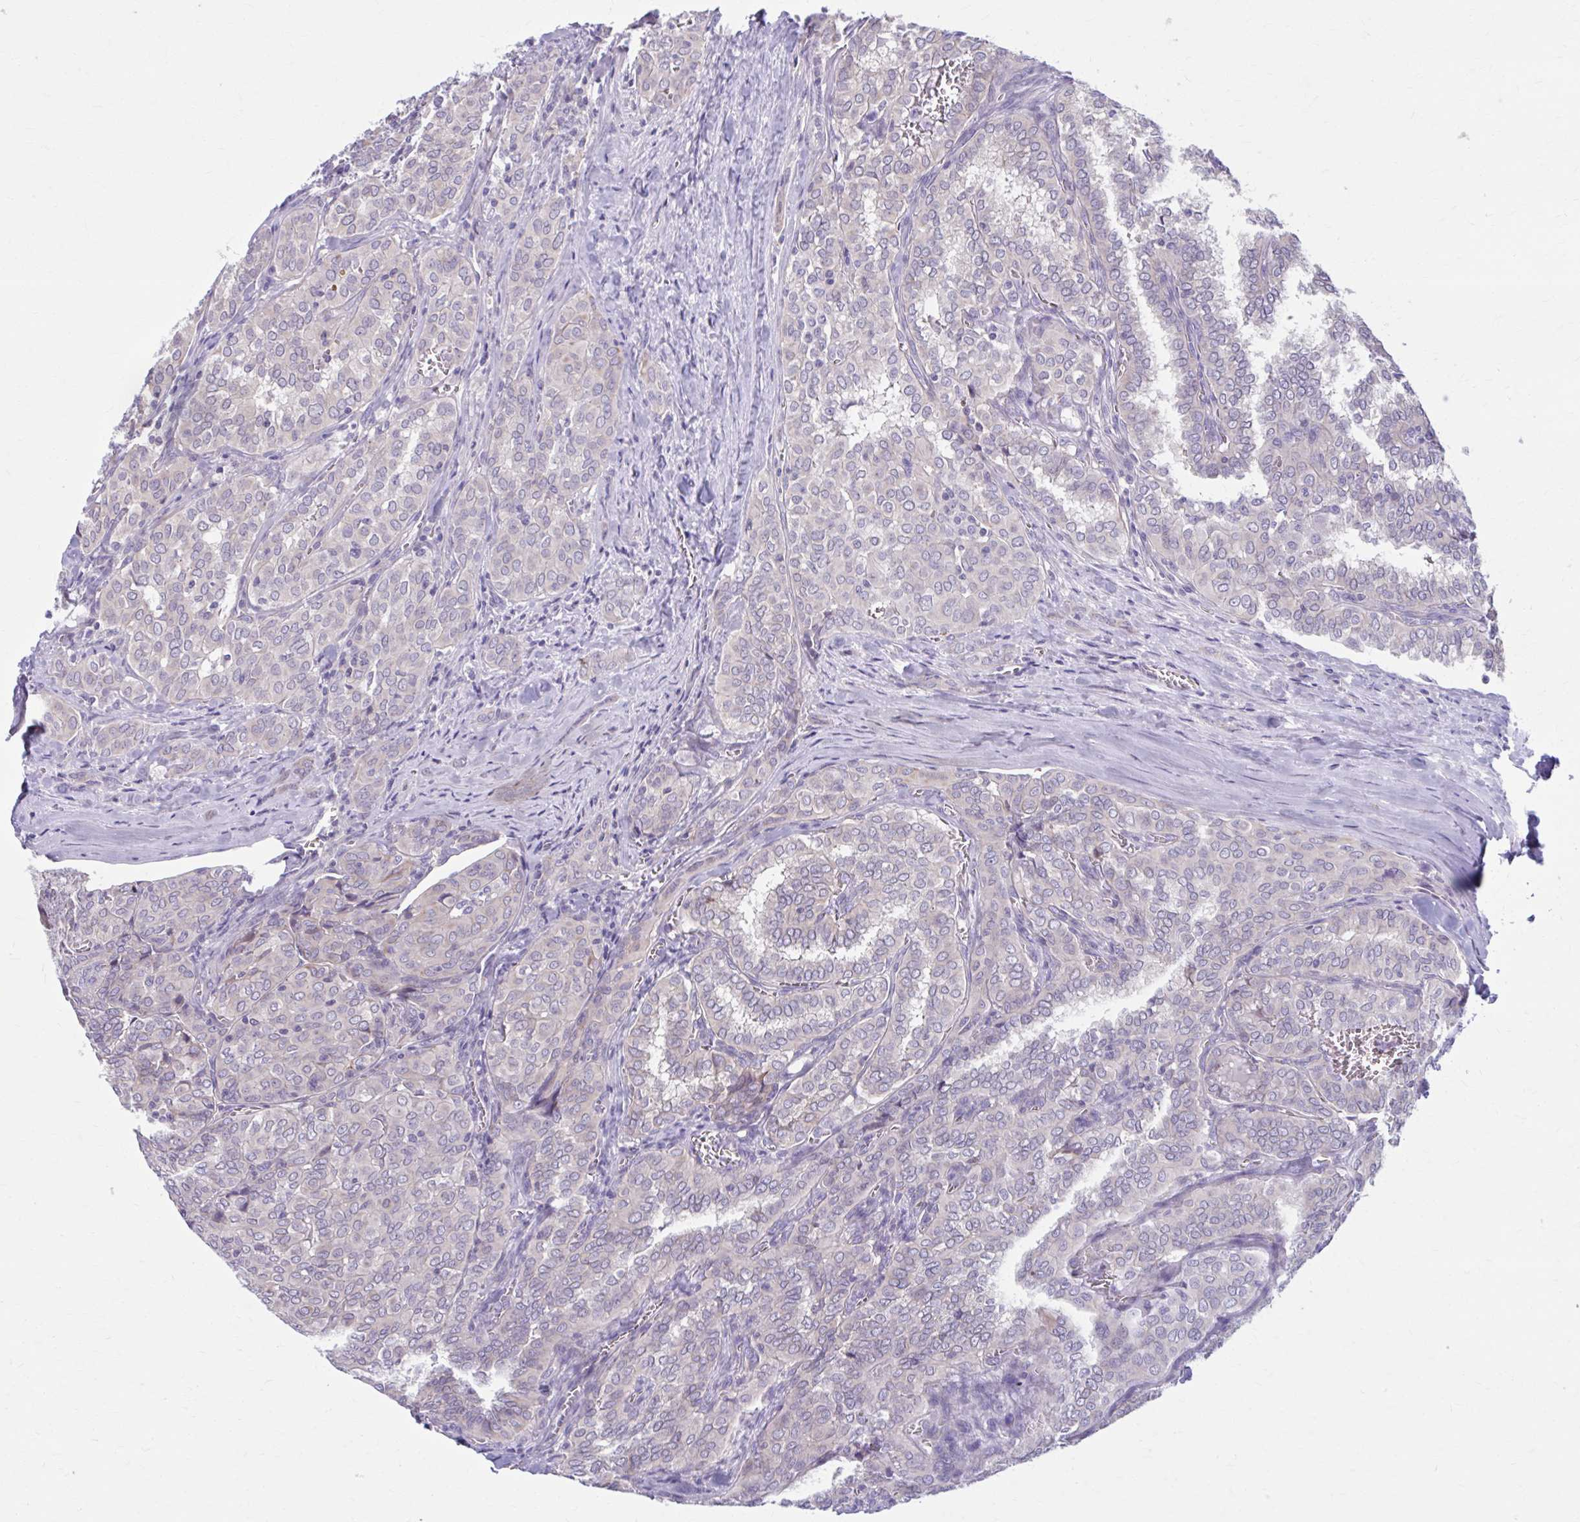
{"staining": {"intensity": "negative", "quantity": "none", "location": "none"}, "tissue": "thyroid cancer", "cell_type": "Tumor cells", "image_type": "cancer", "snomed": [{"axis": "morphology", "description": "Papillary adenocarcinoma, NOS"}, {"axis": "topography", "description": "Thyroid gland"}], "caption": "DAB immunohistochemical staining of thyroid cancer shows no significant positivity in tumor cells.", "gene": "CHST3", "patient": {"sex": "female", "age": 30}}